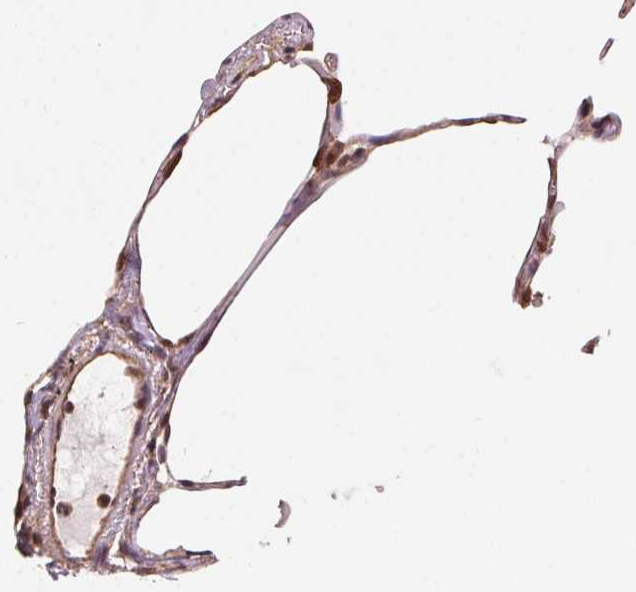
{"staining": {"intensity": "strong", "quantity": "25%-75%", "location": "cytoplasmic/membranous,nuclear"}, "tissue": "lung", "cell_type": "Alveolar cells", "image_type": "normal", "snomed": [{"axis": "morphology", "description": "Normal tissue, NOS"}, {"axis": "topography", "description": "Lung"}], "caption": "Lung was stained to show a protein in brown. There is high levels of strong cytoplasmic/membranous,nuclear staining in about 25%-75% of alveolar cells. Nuclei are stained in blue.", "gene": "CUTA", "patient": {"sex": "female", "age": 57}}